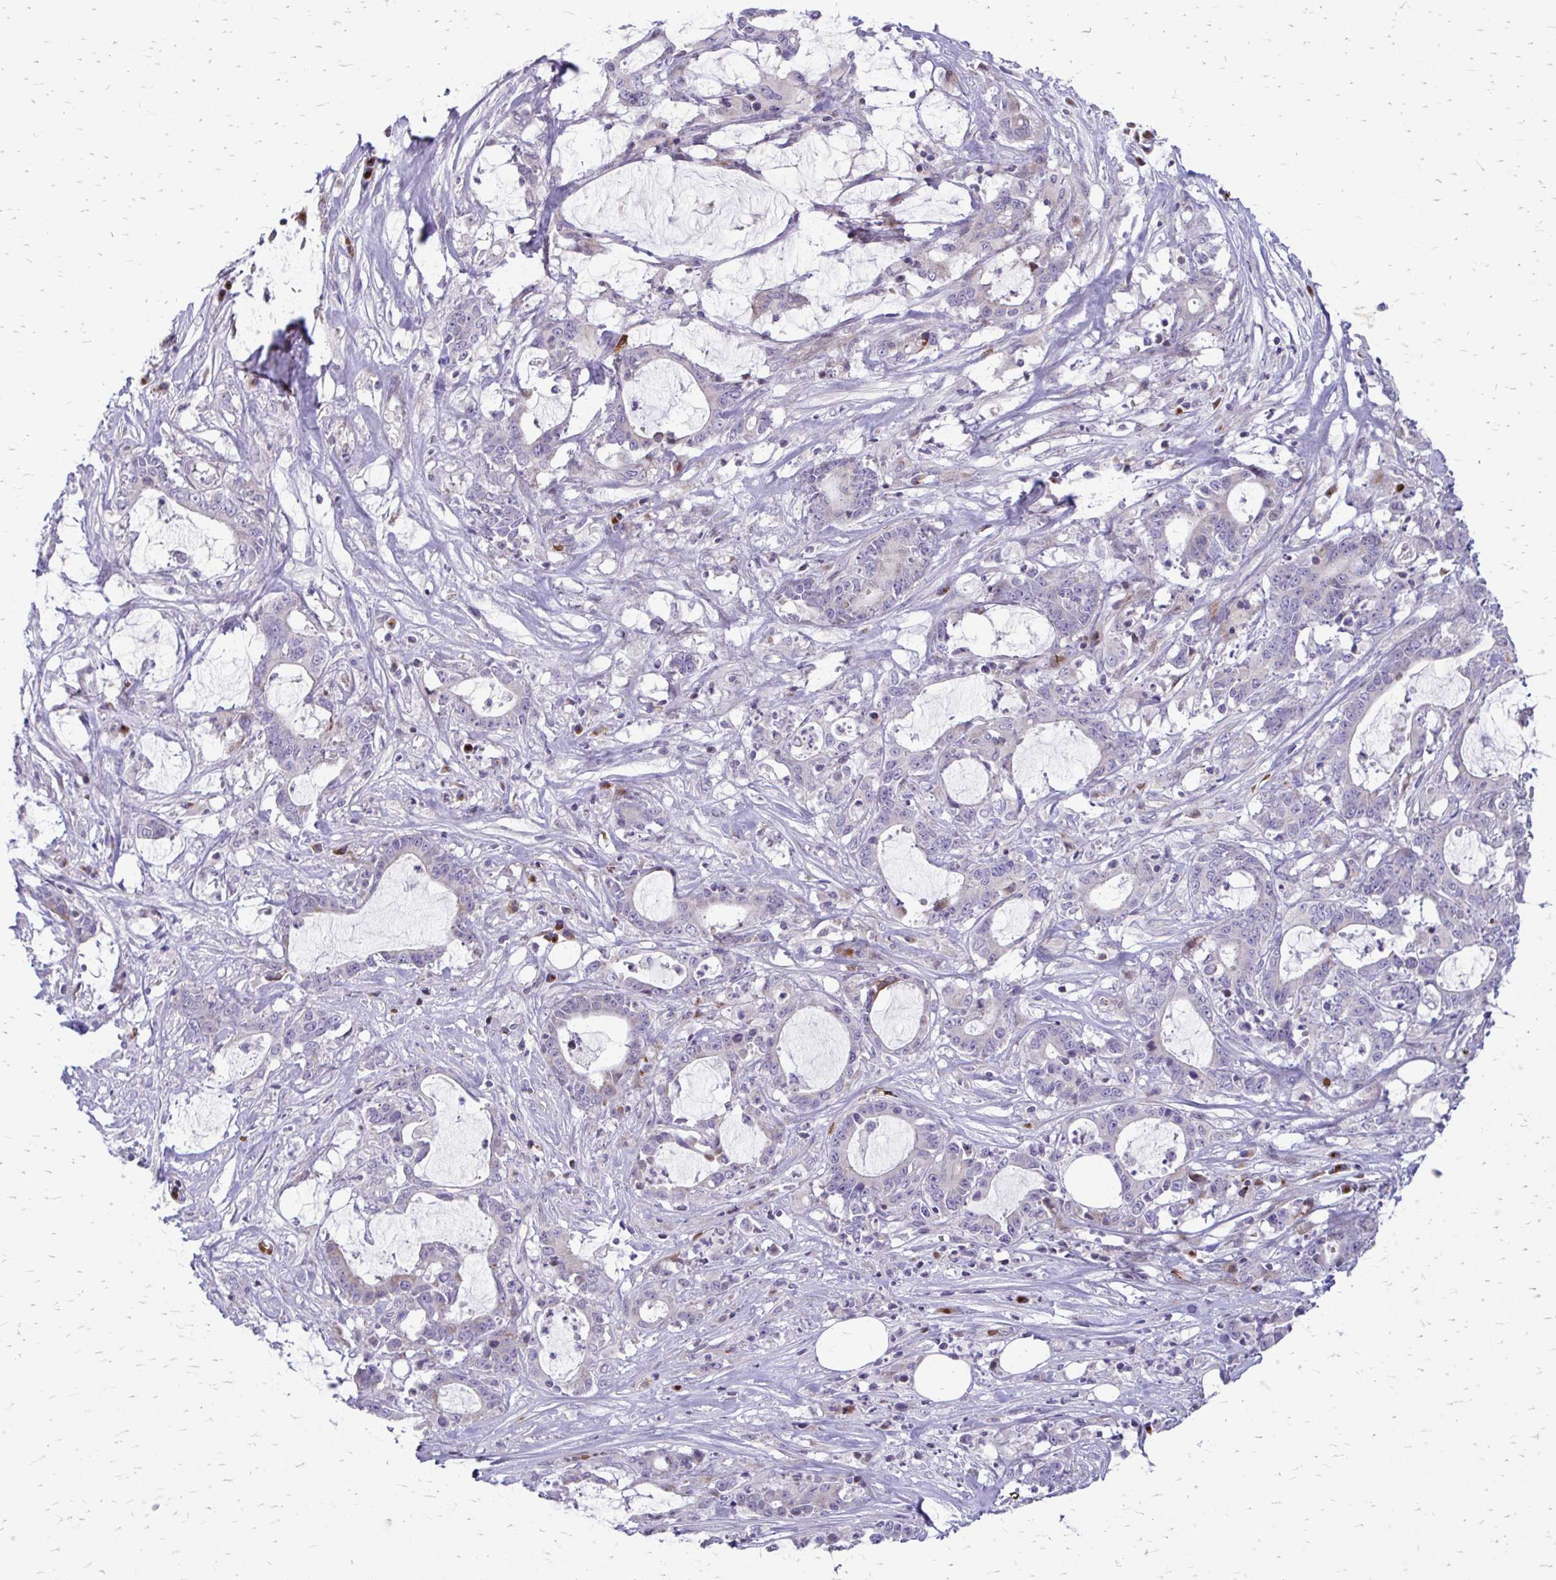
{"staining": {"intensity": "negative", "quantity": "none", "location": "none"}, "tissue": "stomach cancer", "cell_type": "Tumor cells", "image_type": "cancer", "snomed": [{"axis": "morphology", "description": "Adenocarcinoma, NOS"}, {"axis": "topography", "description": "Stomach, upper"}], "caption": "The immunohistochemistry micrograph has no significant expression in tumor cells of adenocarcinoma (stomach) tissue.", "gene": "FUNDC2", "patient": {"sex": "male", "age": 68}}